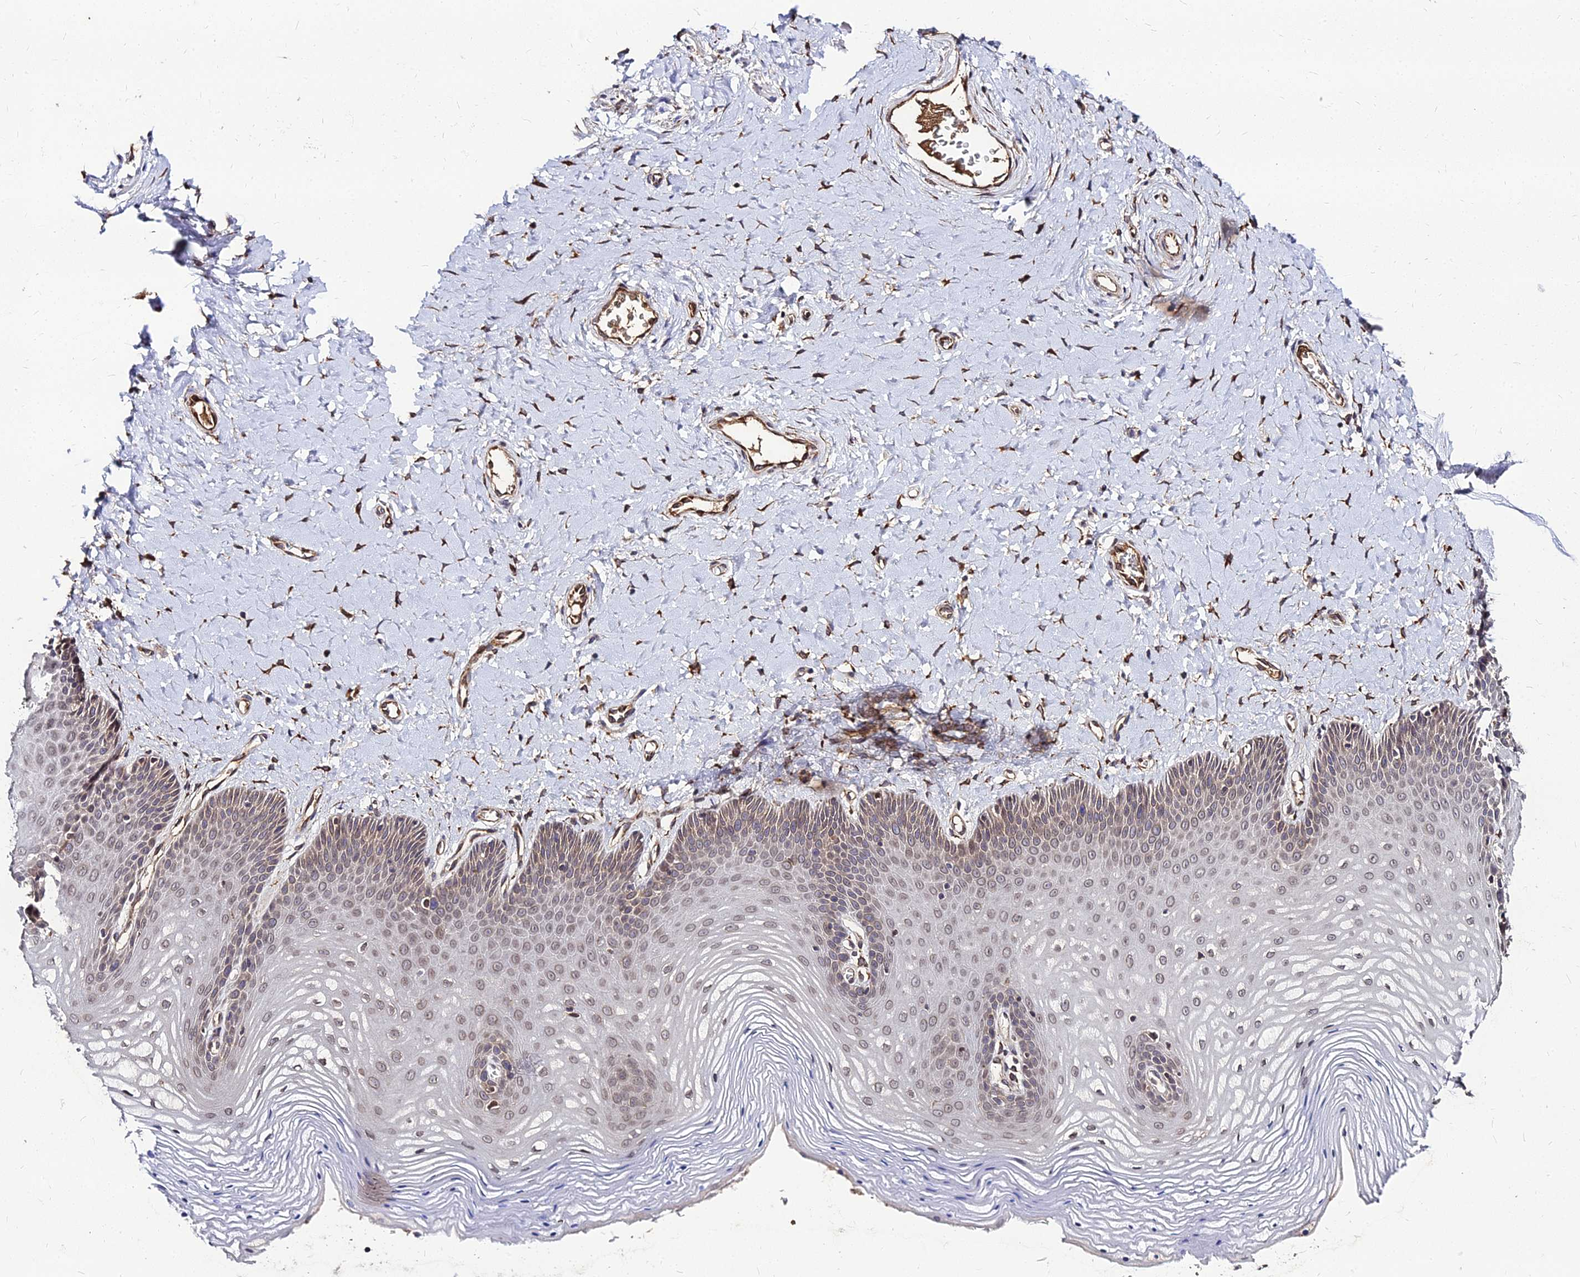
{"staining": {"intensity": "weak", "quantity": ">75%", "location": "cytoplasmic/membranous,nuclear"}, "tissue": "vagina", "cell_type": "Squamous epithelial cells", "image_type": "normal", "snomed": [{"axis": "morphology", "description": "Normal tissue, NOS"}, {"axis": "topography", "description": "Vagina"}], "caption": "A brown stain highlights weak cytoplasmic/membranous,nuclear expression of a protein in squamous epithelial cells of unremarkable human vagina. Immunohistochemistry stains the protein in brown and the nuclei are stained blue.", "gene": "PDE4D", "patient": {"sex": "female", "age": 65}}